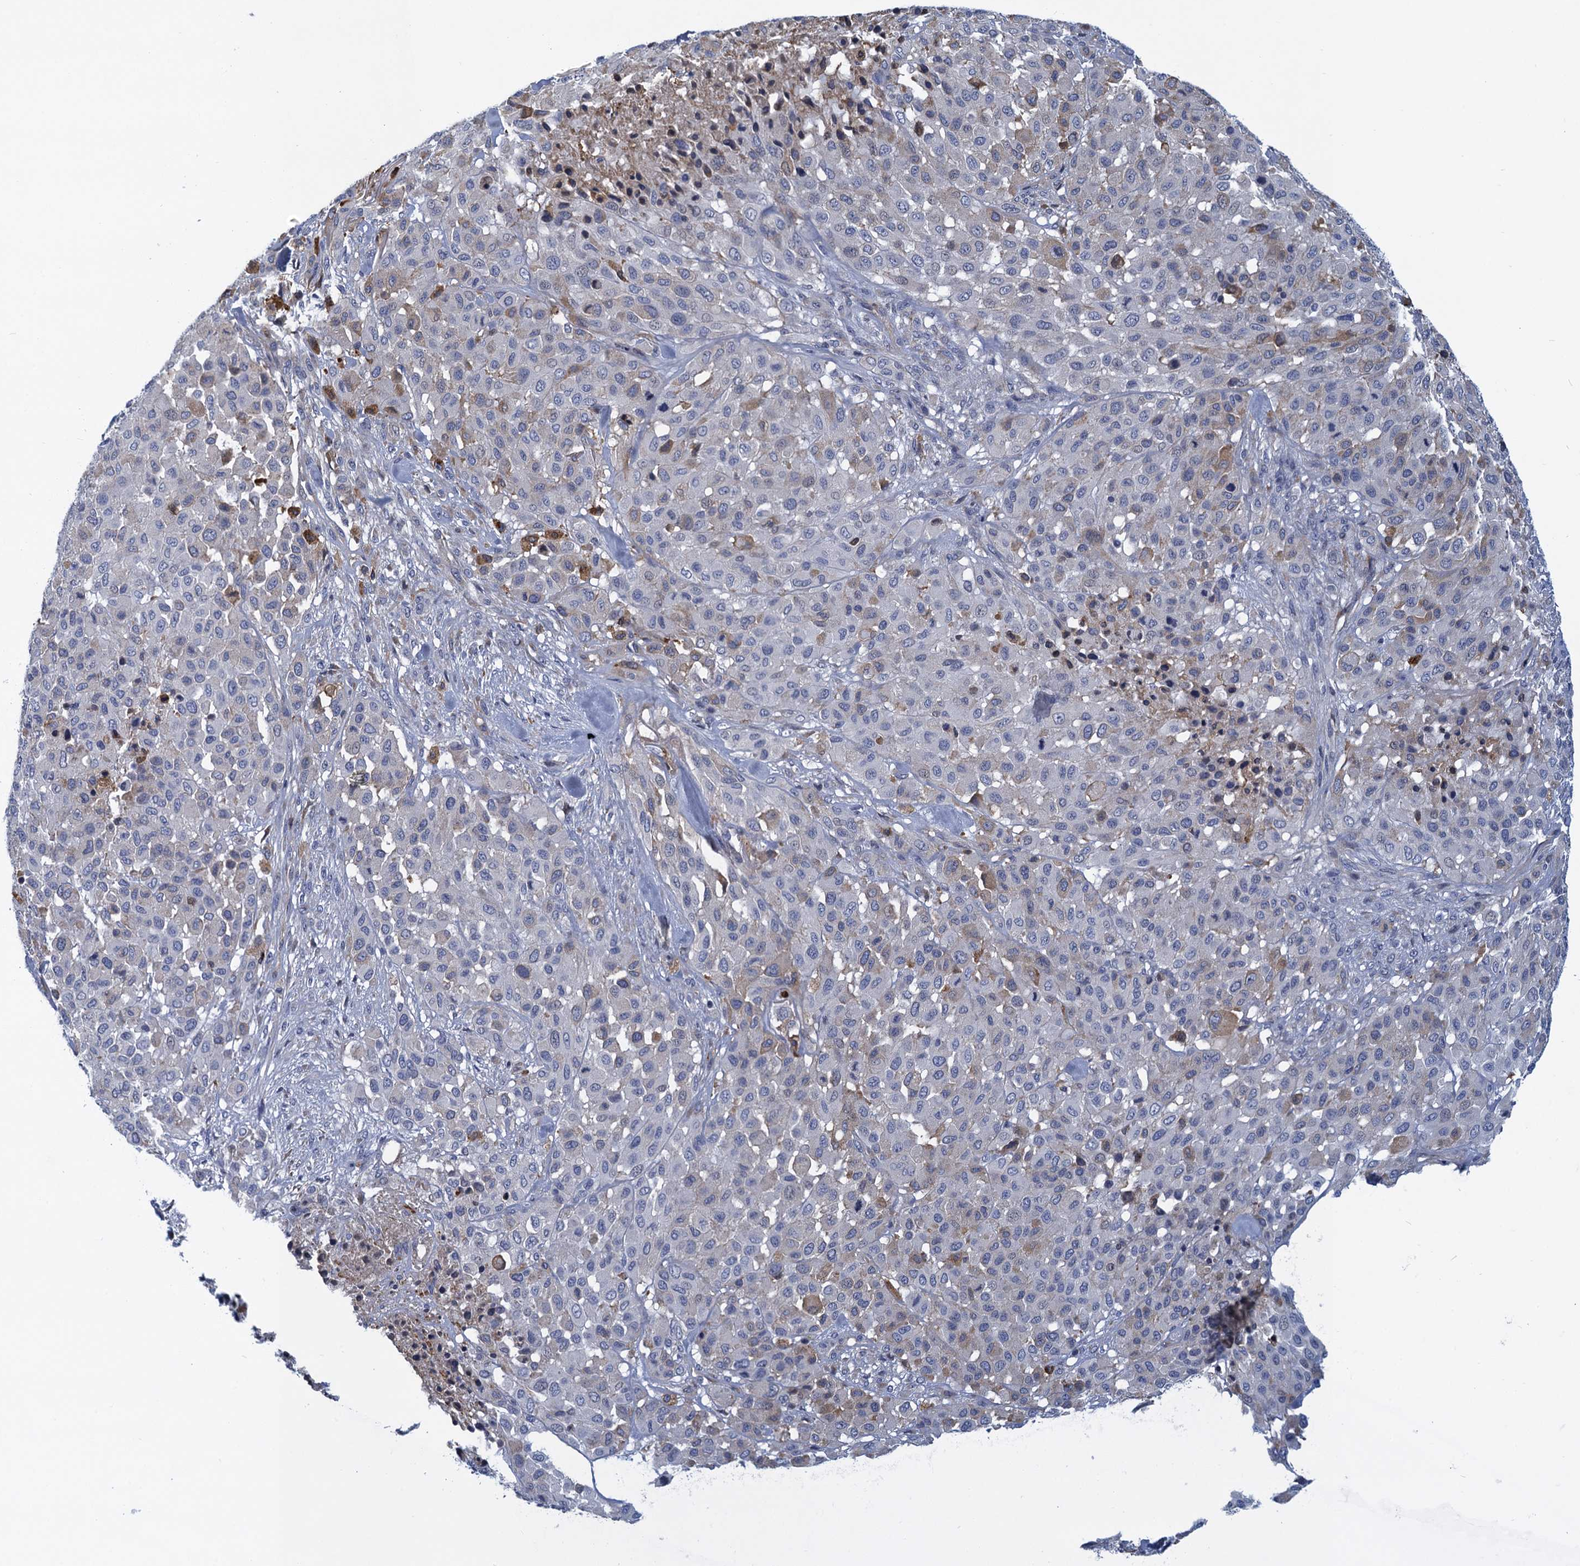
{"staining": {"intensity": "negative", "quantity": "none", "location": "none"}, "tissue": "melanoma", "cell_type": "Tumor cells", "image_type": "cancer", "snomed": [{"axis": "morphology", "description": "Malignant melanoma, Metastatic site"}, {"axis": "topography", "description": "Skin"}], "caption": "Human melanoma stained for a protein using IHC displays no positivity in tumor cells.", "gene": "DNHD1", "patient": {"sex": "female", "age": 81}}